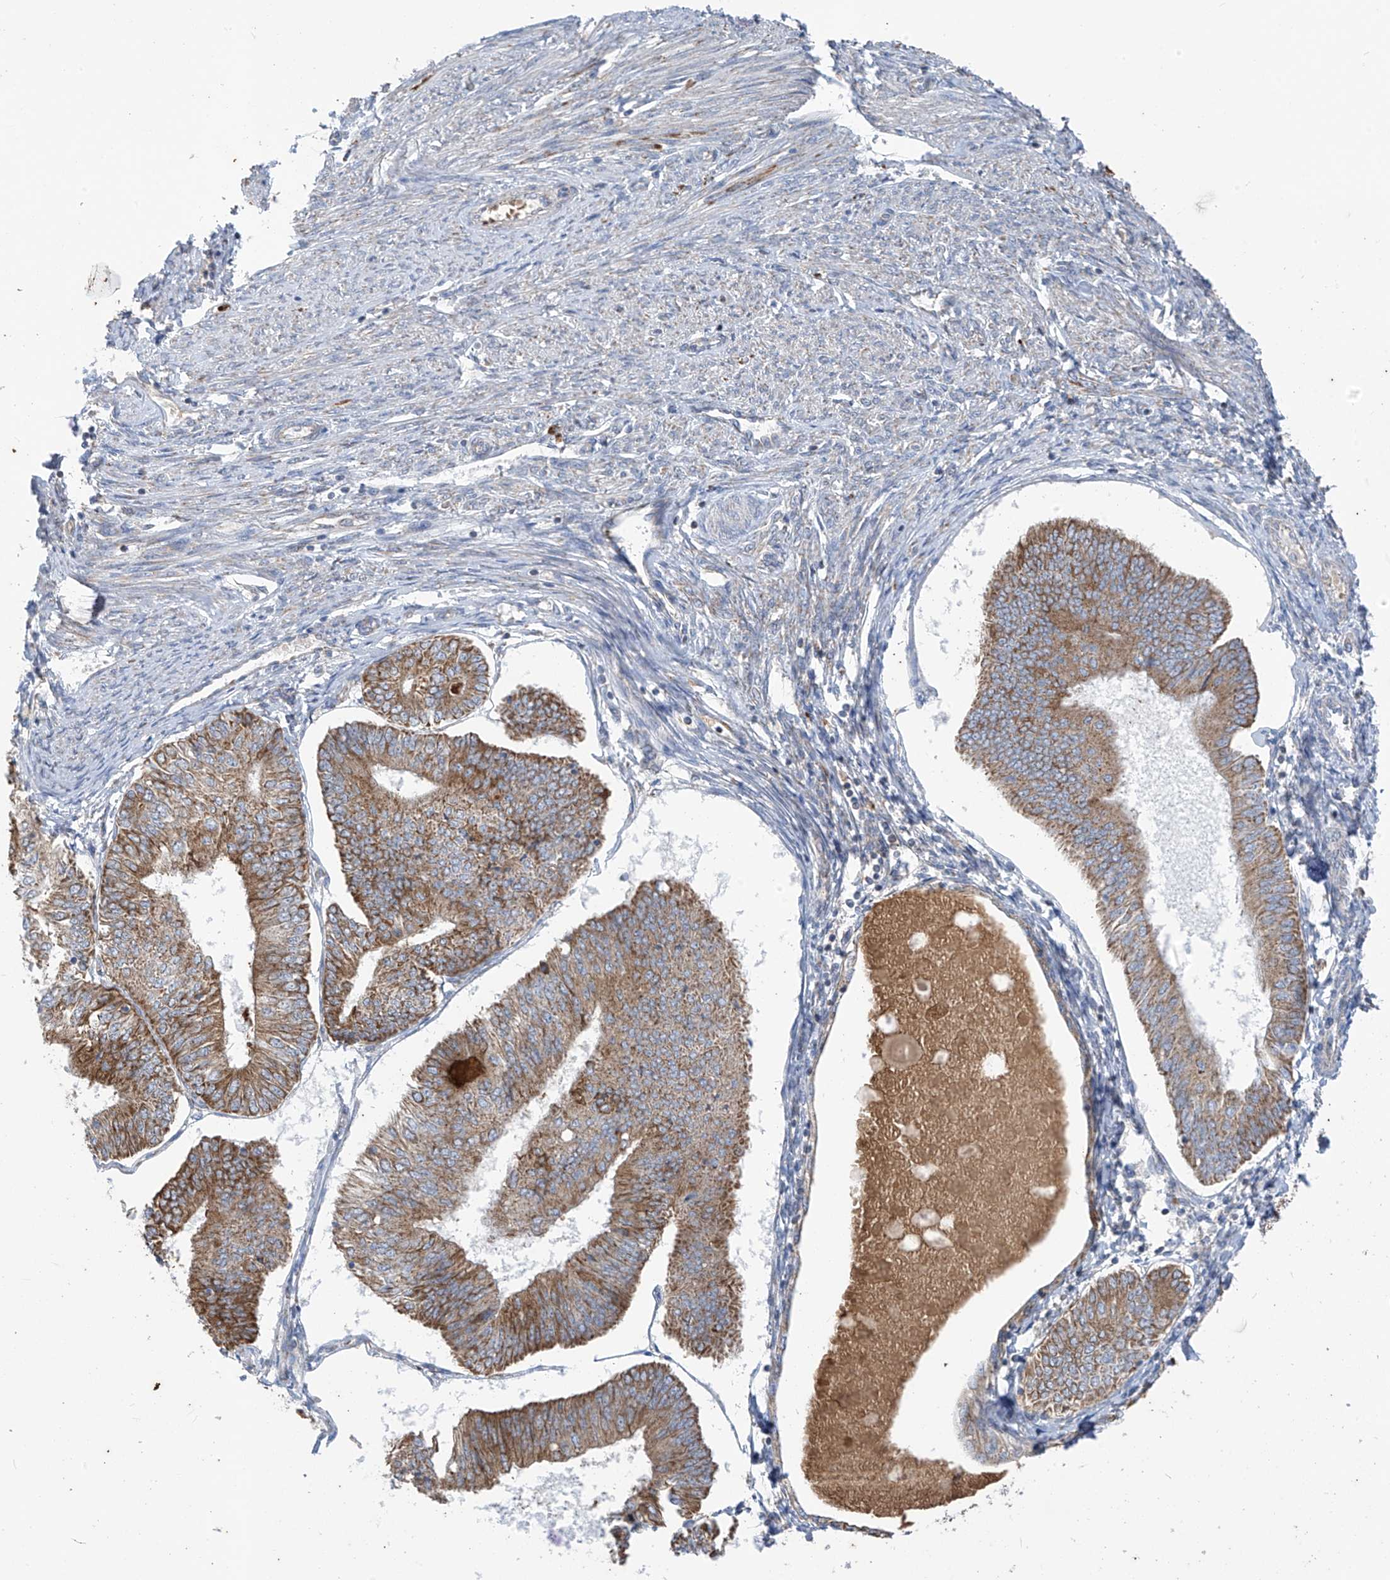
{"staining": {"intensity": "moderate", "quantity": ">75%", "location": "cytoplasmic/membranous"}, "tissue": "endometrial cancer", "cell_type": "Tumor cells", "image_type": "cancer", "snomed": [{"axis": "morphology", "description": "Adenocarcinoma, NOS"}, {"axis": "topography", "description": "Endometrium"}], "caption": "Protein staining of endometrial cancer (adenocarcinoma) tissue exhibits moderate cytoplasmic/membranous positivity in about >75% of tumor cells. Using DAB (3,3'-diaminobenzidine) (brown) and hematoxylin (blue) stains, captured at high magnification using brightfield microscopy.", "gene": "EOMES", "patient": {"sex": "female", "age": 58}}